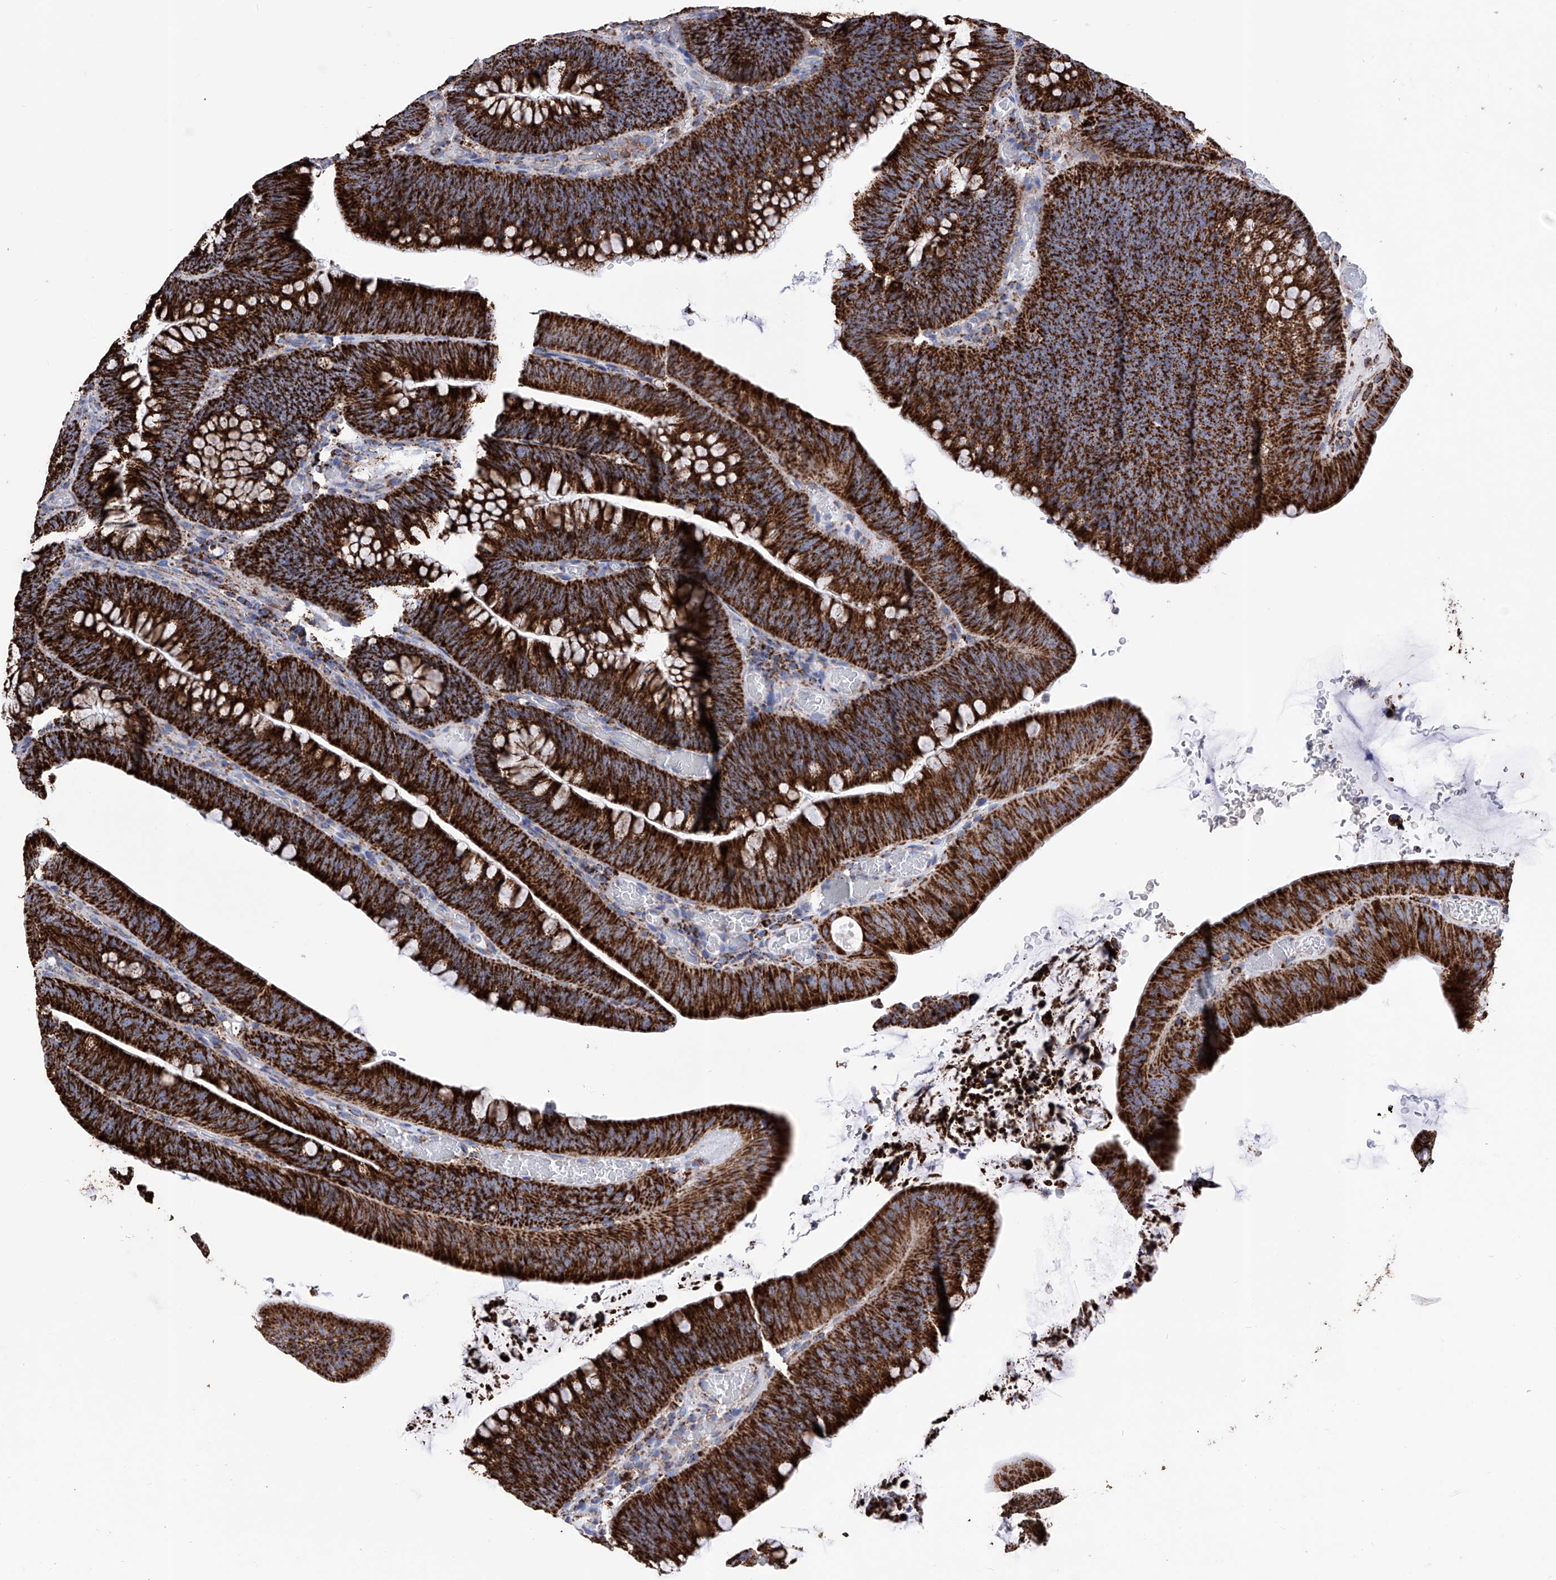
{"staining": {"intensity": "strong", "quantity": ">75%", "location": "cytoplasmic/membranous"}, "tissue": "colorectal cancer", "cell_type": "Tumor cells", "image_type": "cancer", "snomed": [{"axis": "morphology", "description": "Normal tissue, NOS"}, {"axis": "topography", "description": "Colon"}], "caption": "Colorectal cancer stained with a protein marker shows strong staining in tumor cells.", "gene": "ATP5PF", "patient": {"sex": "female", "age": 82}}